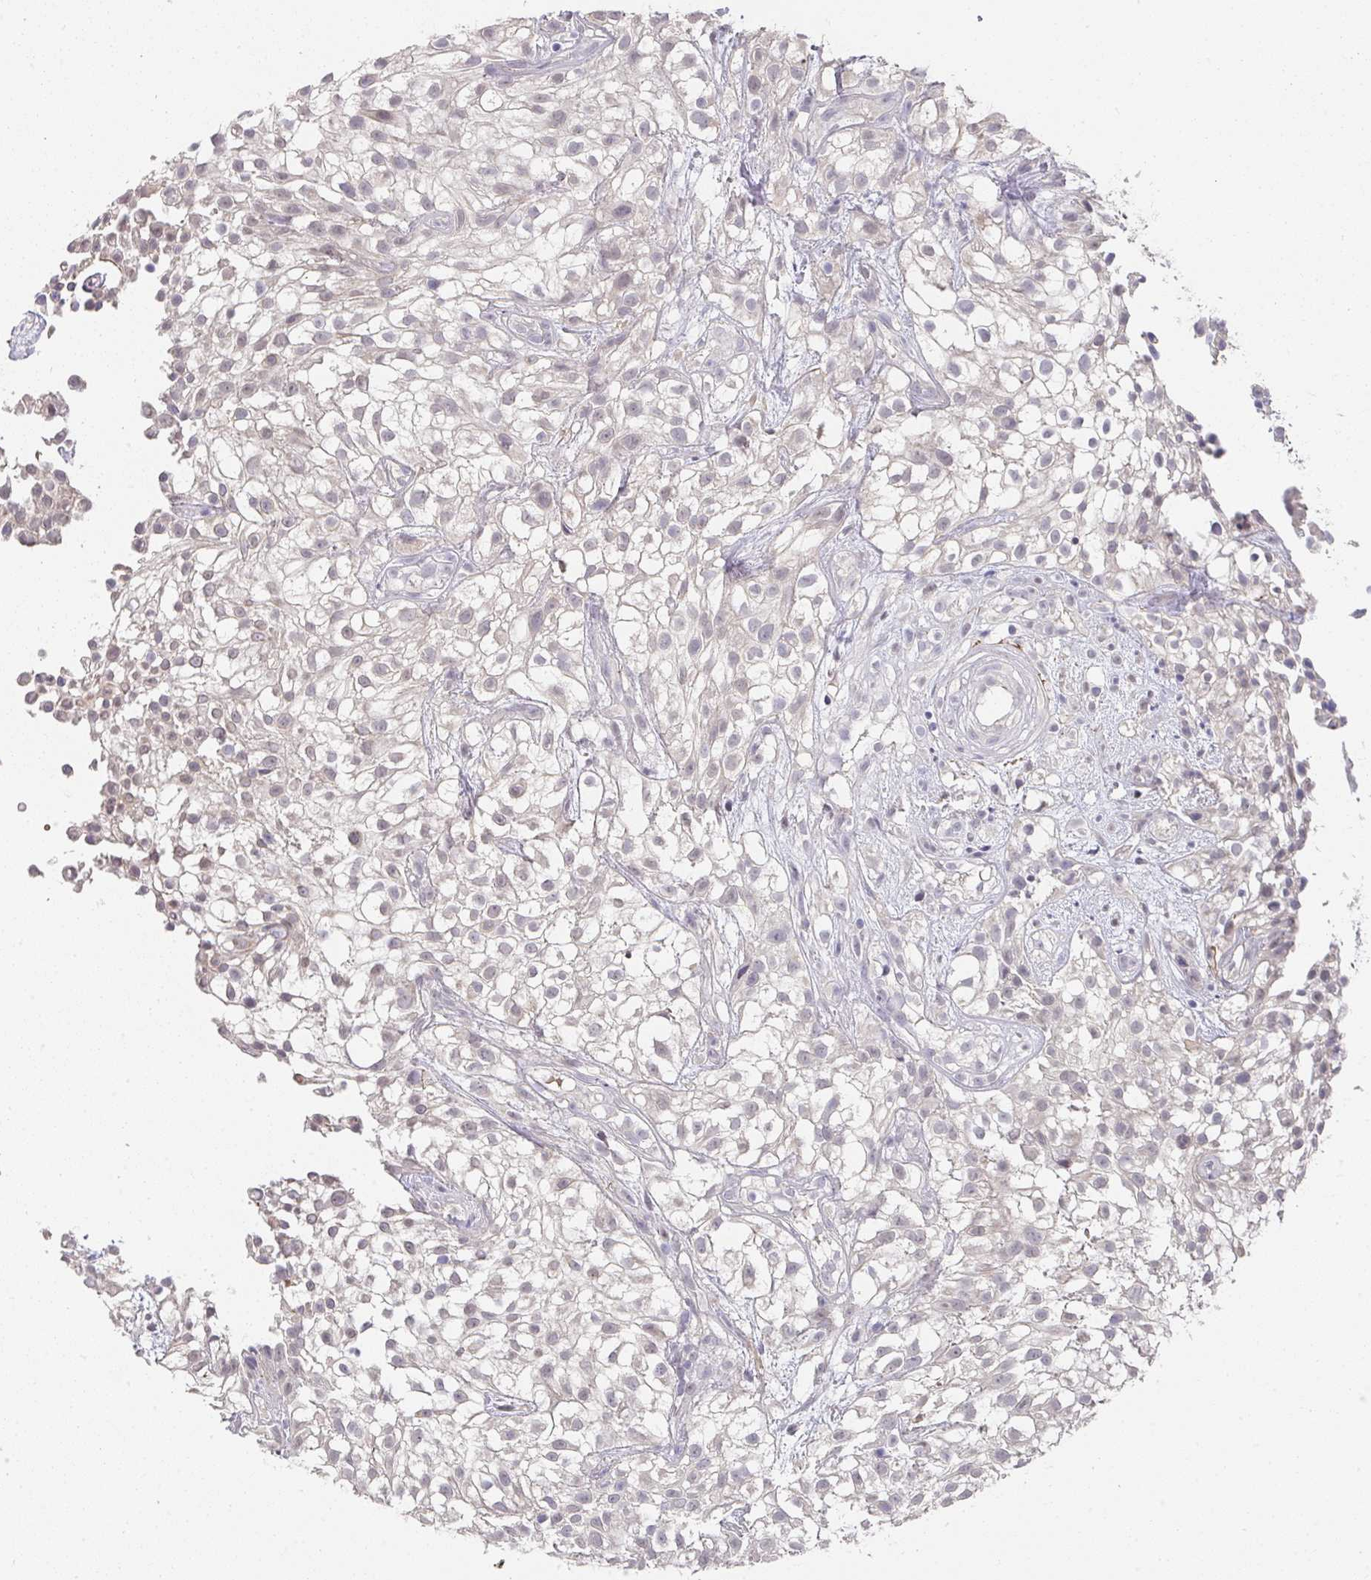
{"staining": {"intensity": "negative", "quantity": "none", "location": "none"}, "tissue": "urothelial cancer", "cell_type": "Tumor cells", "image_type": "cancer", "snomed": [{"axis": "morphology", "description": "Urothelial carcinoma, High grade"}, {"axis": "topography", "description": "Urinary bladder"}], "caption": "IHC photomicrograph of urothelial carcinoma (high-grade) stained for a protein (brown), which shows no expression in tumor cells.", "gene": "FOXN4", "patient": {"sex": "male", "age": 56}}